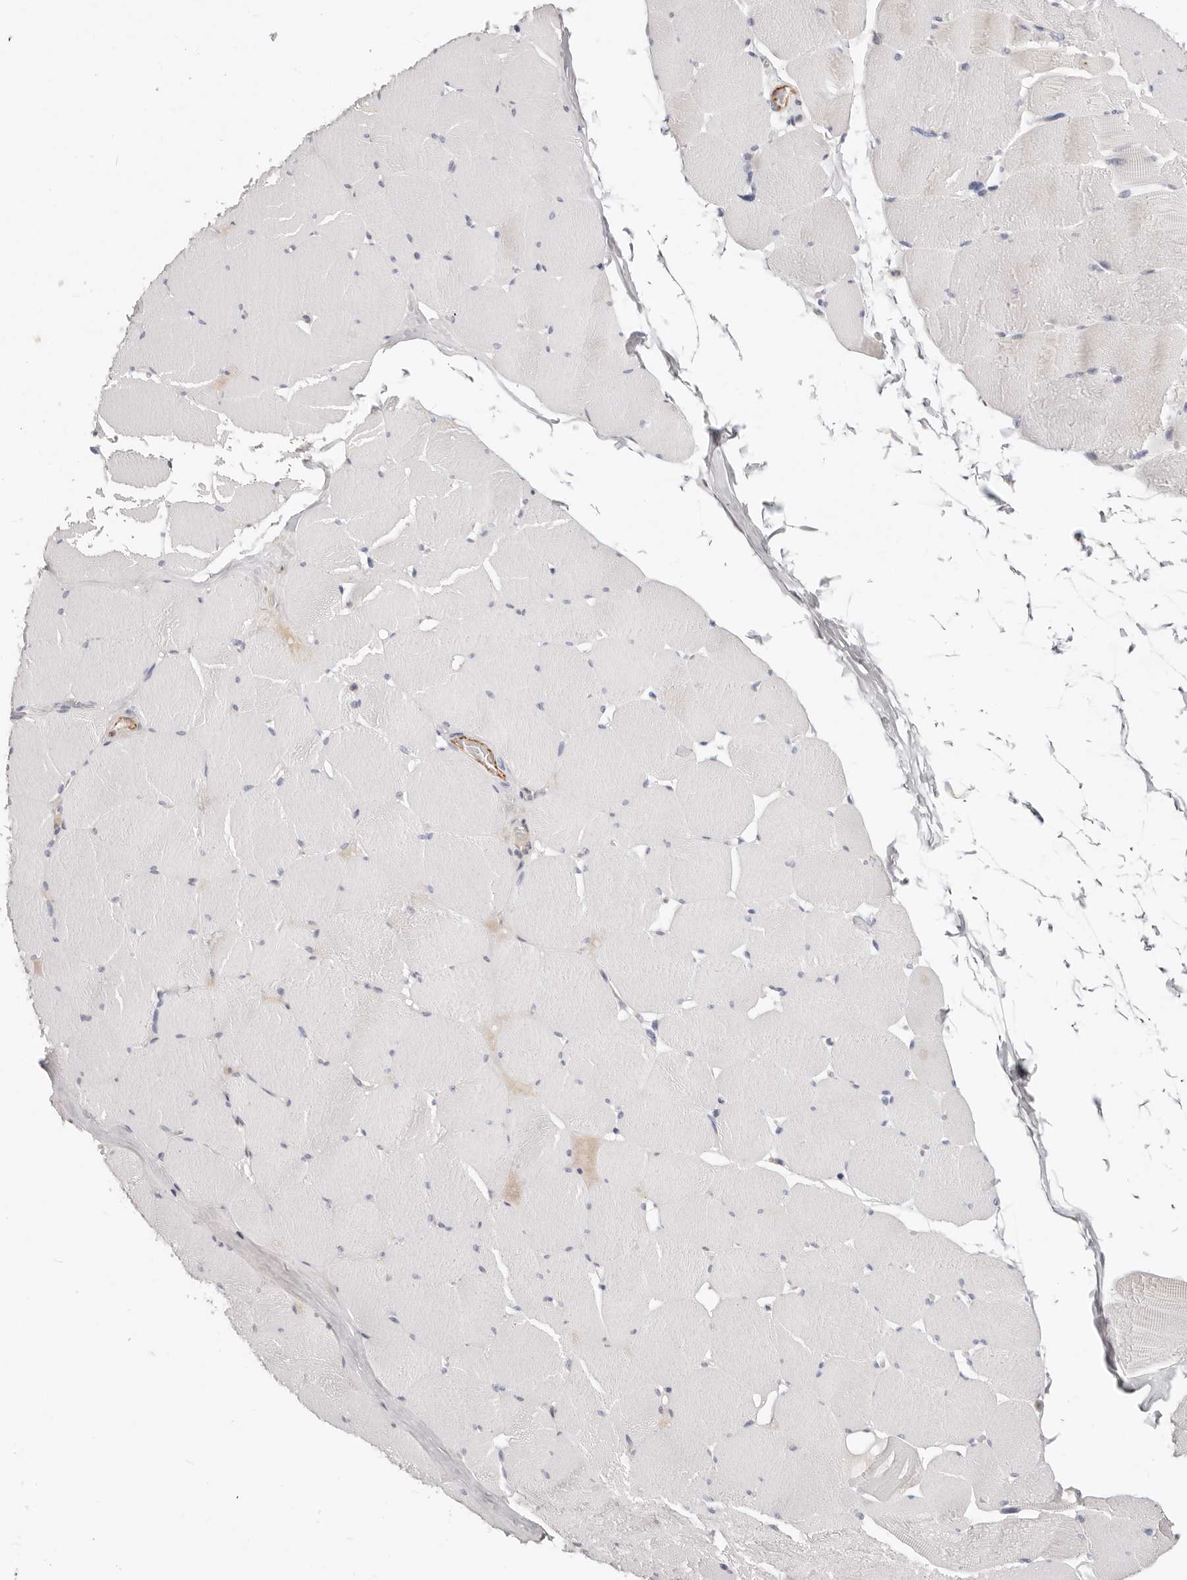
{"staining": {"intensity": "negative", "quantity": "none", "location": "none"}, "tissue": "skeletal muscle", "cell_type": "Myocytes", "image_type": "normal", "snomed": [{"axis": "morphology", "description": "Normal tissue, NOS"}, {"axis": "topography", "description": "Skeletal muscle"}], "caption": "A high-resolution micrograph shows immunohistochemistry (IHC) staining of normal skeletal muscle, which displays no significant staining in myocytes.", "gene": "ZRANB1", "patient": {"sex": "male", "age": 62}}